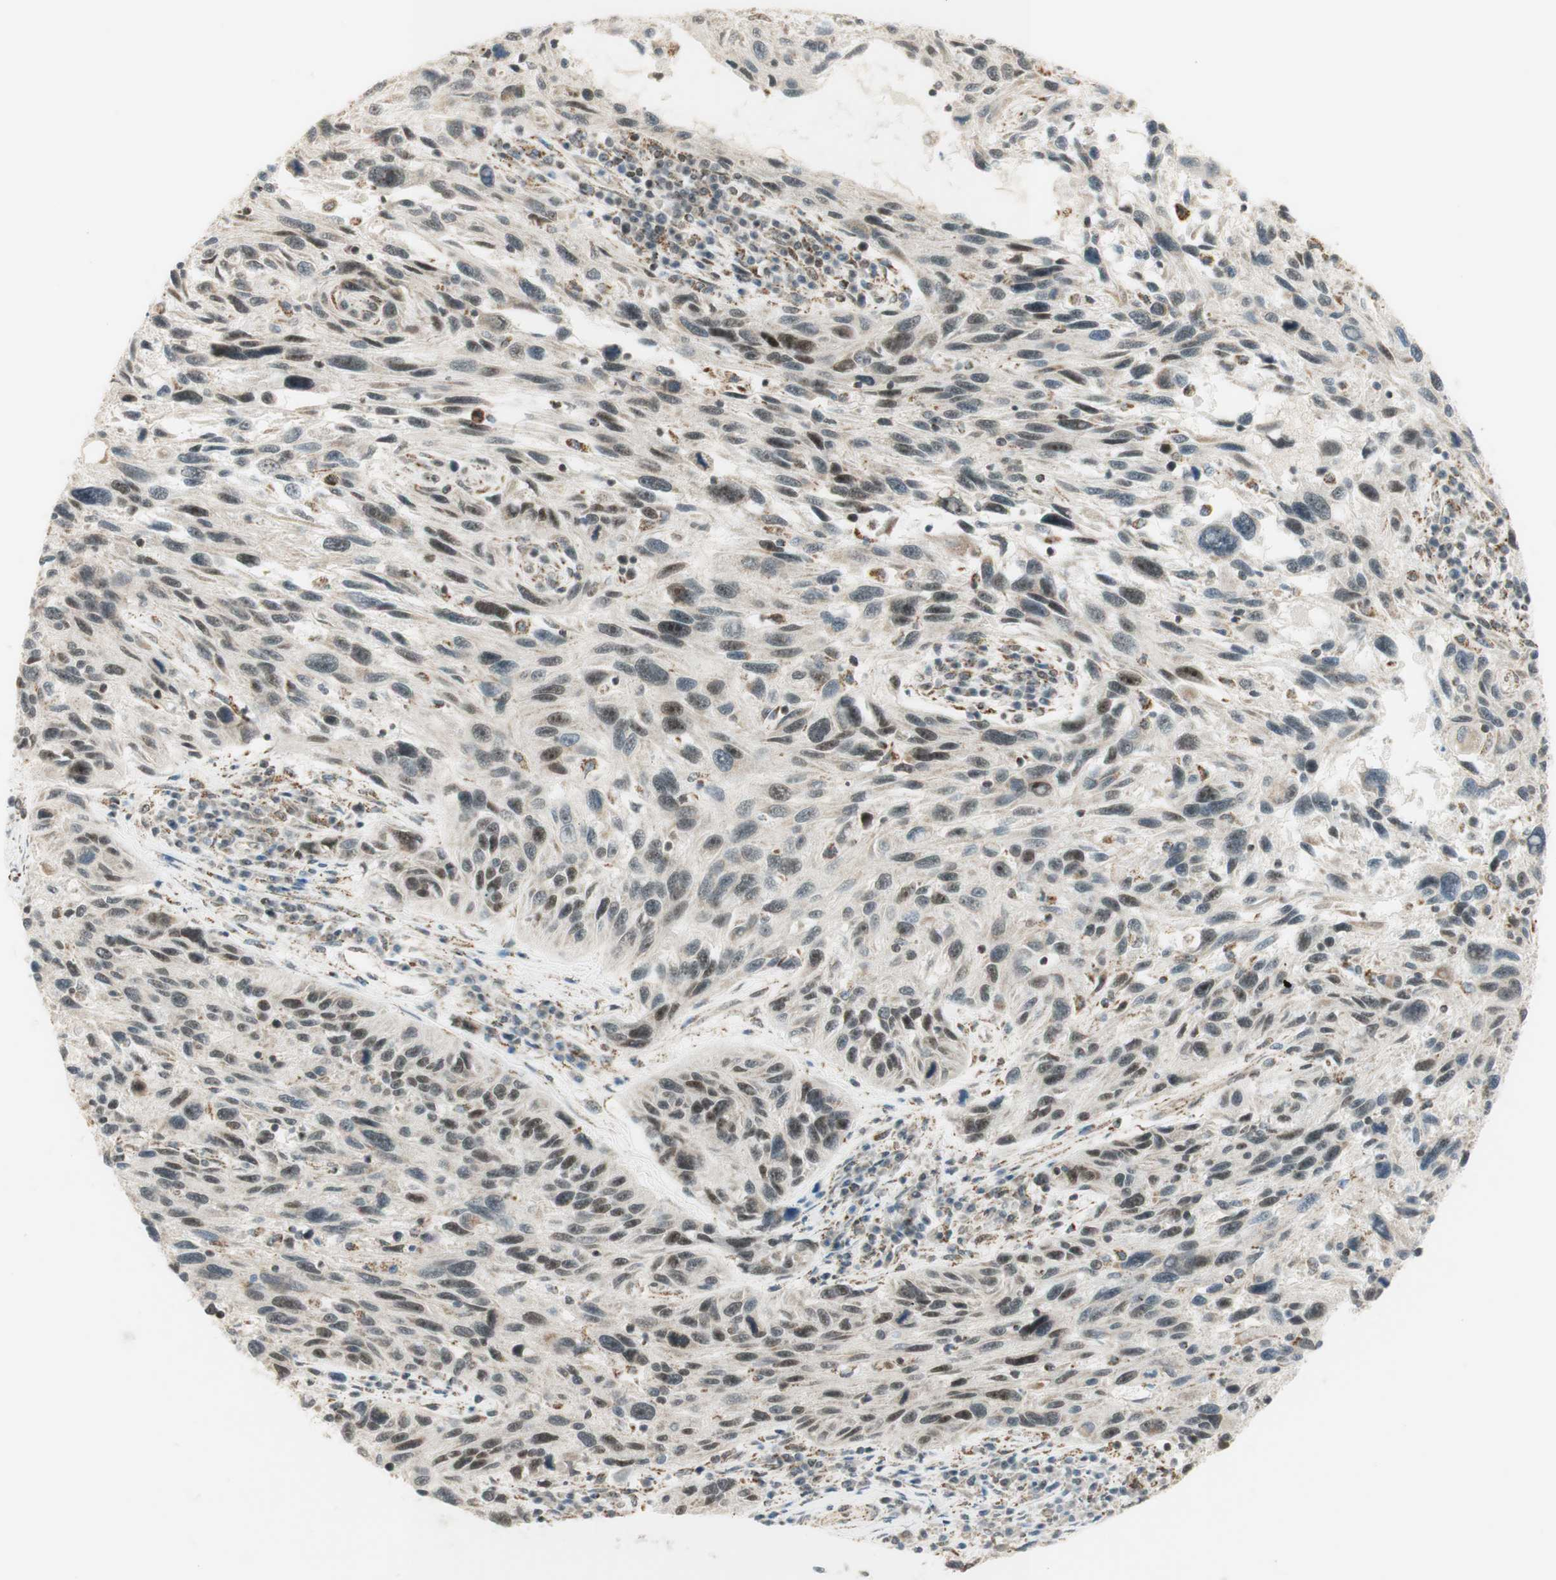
{"staining": {"intensity": "moderate", "quantity": "<25%", "location": "nuclear"}, "tissue": "melanoma", "cell_type": "Tumor cells", "image_type": "cancer", "snomed": [{"axis": "morphology", "description": "Malignant melanoma, NOS"}, {"axis": "topography", "description": "Skin"}], "caption": "High-magnification brightfield microscopy of melanoma stained with DAB (3,3'-diaminobenzidine) (brown) and counterstained with hematoxylin (blue). tumor cells exhibit moderate nuclear expression is appreciated in approximately<25% of cells.", "gene": "ZNF782", "patient": {"sex": "male", "age": 53}}